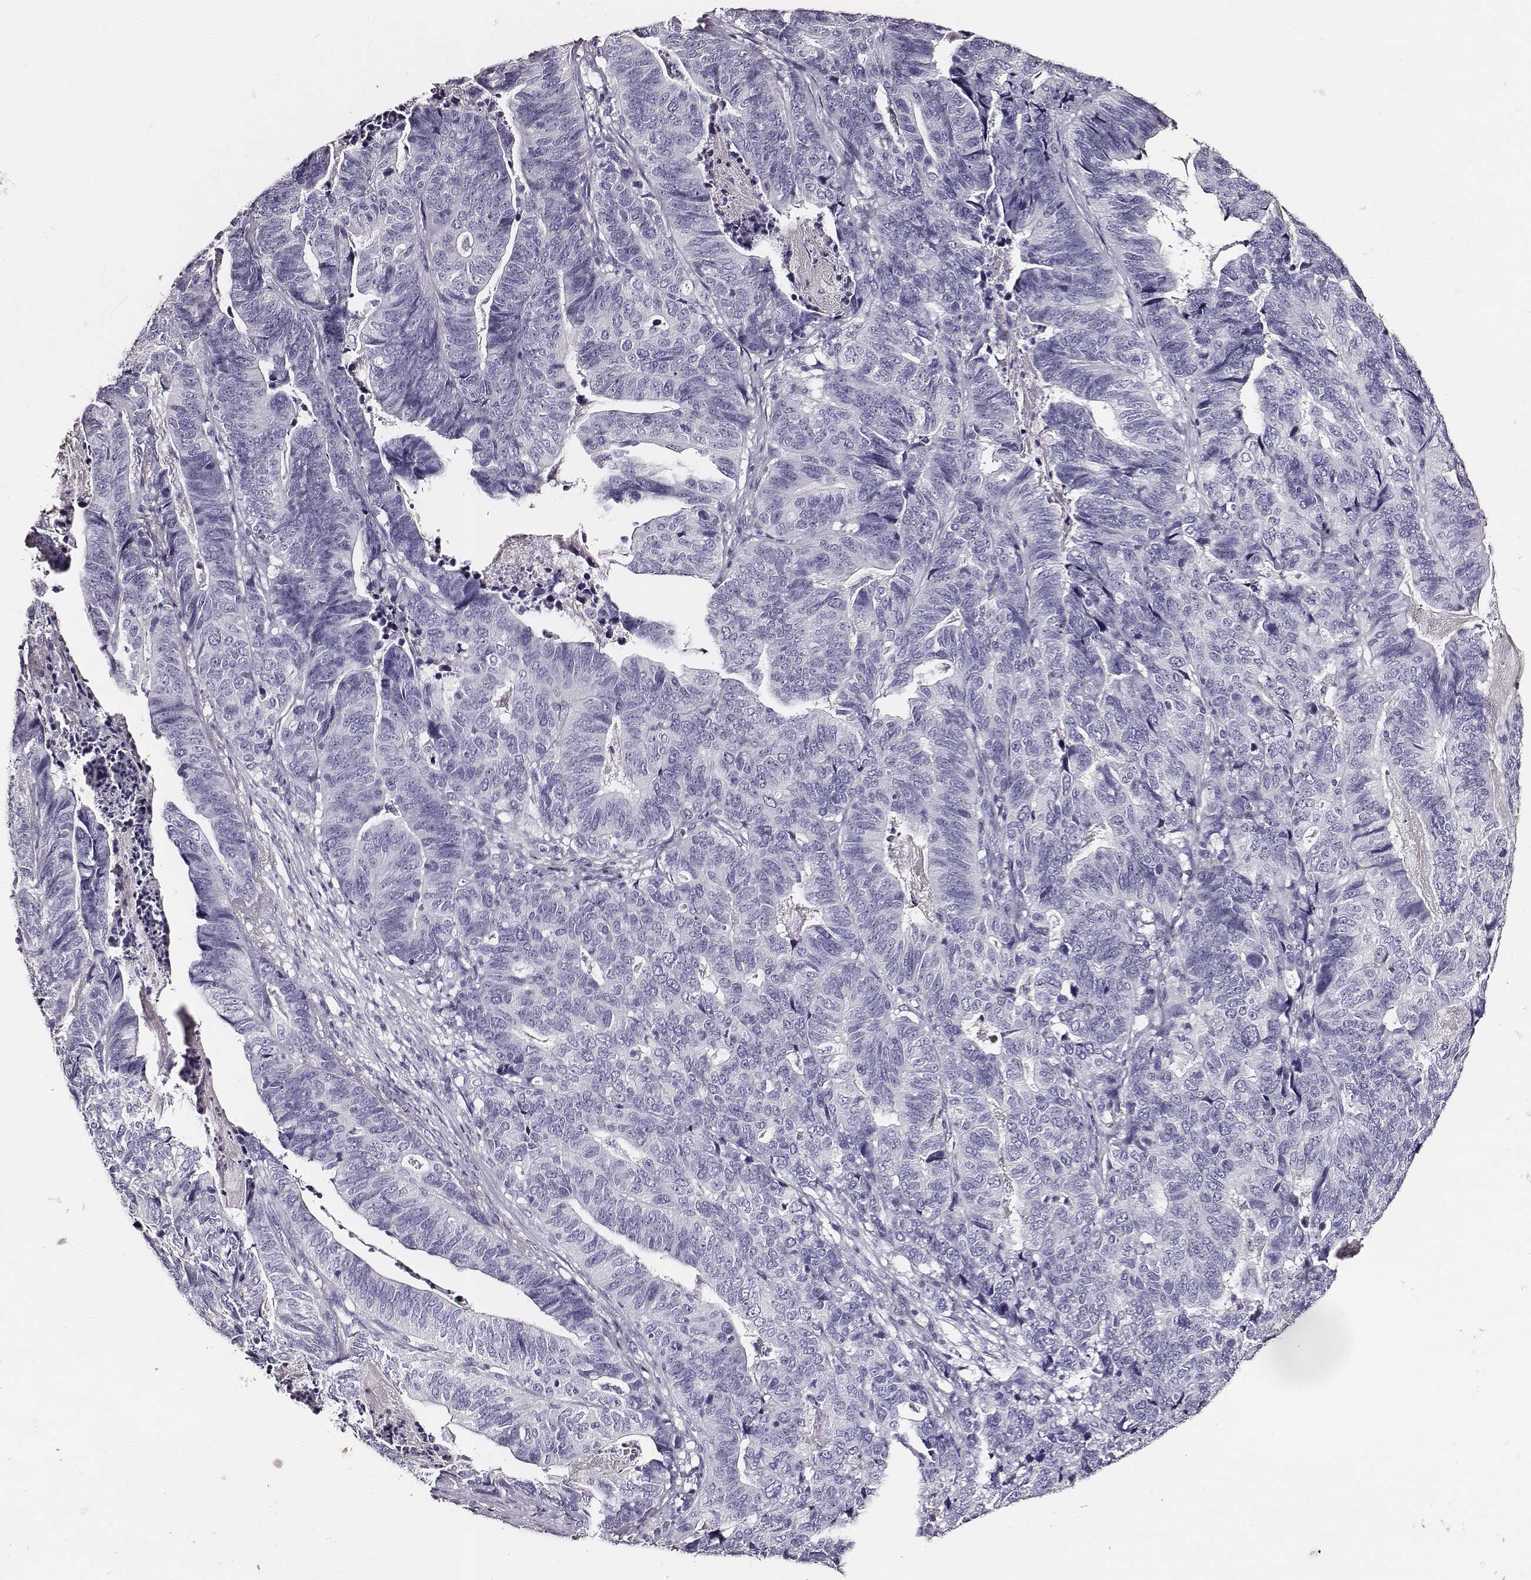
{"staining": {"intensity": "negative", "quantity": "none", "location": "none"}, "tissue": "stomach cancer", "cell_type": "Tumor cells", "image_type": "cancer", "snomed": [{"axis": "morphology", "description": "Adenocarcinoma, NOS"}, {"axis": "topography", "description": "Stomach, upper"}], "caption": "Tumor cells are negative for brown protein staining in adenocarcinoma (stomach).", "gene": "DPEP1", "patient": {"sex": "female", "age": 67}}